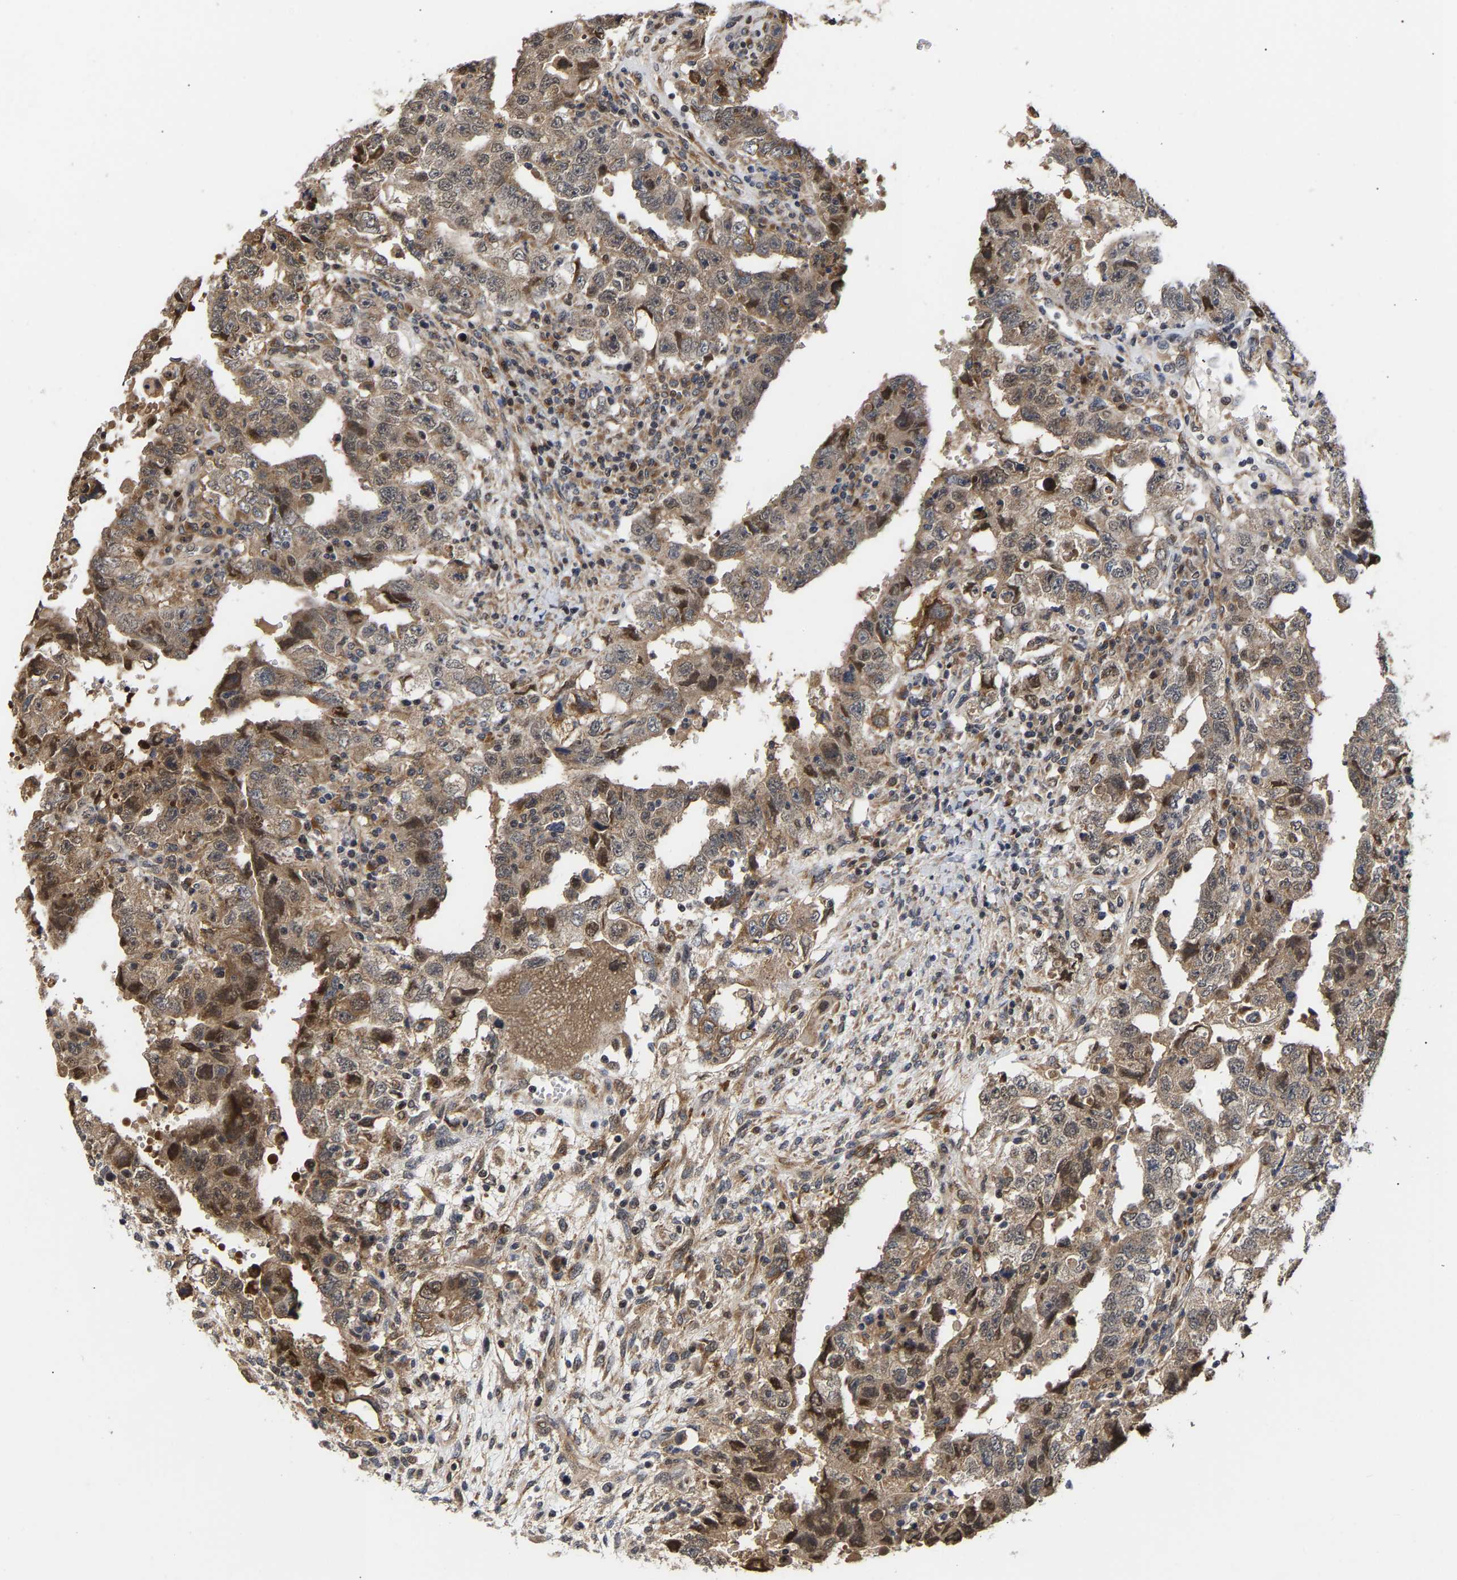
{"staining": {"intensity": "weak", "quantity": ">75%", "location": "cytoplasmic/membranous"}, "tissue": "testis cancer", "cell_type": "Tumor cells", "image_type": "cancer", "snomed": [{"axis": "morphology", "description": "Carcinoma, Embryonal, NOS"}, {"axis": "topography", "description": "Testis"}], "caption": "Immunohistochemistry (IHC) histopathology image of human testis cancer (embryonal carcinoma) stained for a protein (brown), which shows low levels of weak cytoplasmic/membranous staining in approximately >75% of tumor cells.", "gene": "CLIP2", "patient": {"sex": "male", "age": 26}}